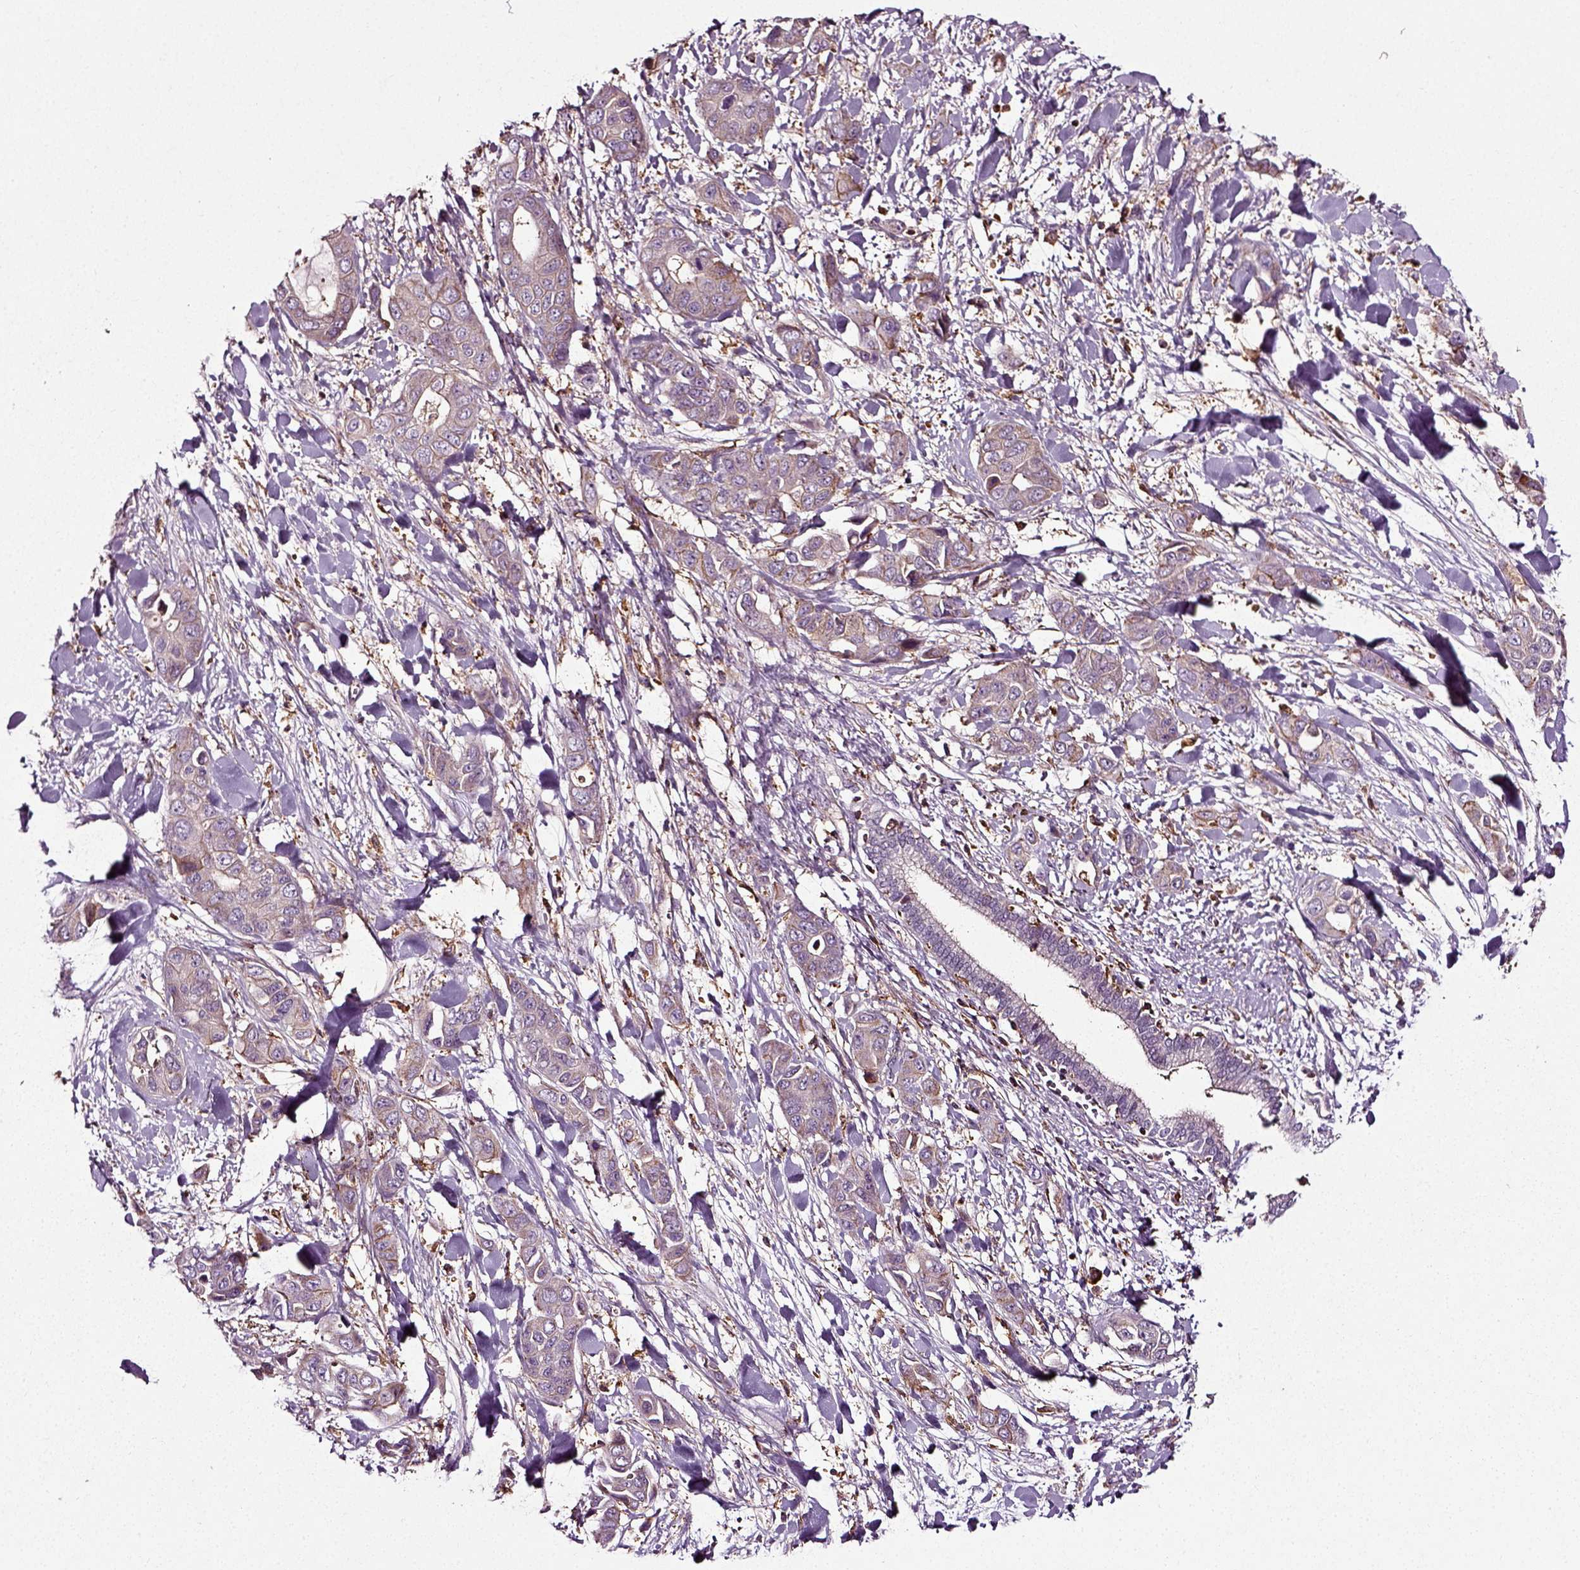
{"staining": {"intensity": "moderate", "quantity": "<25%", "location": "cytoplasmic/membranous"}, "tissue": "liver cancer", "cell_type": "Tumor cells", "image_type": "cancer", "snomed": [{"axis": "morphology", "description": "Cholangiocarcinoma"}, {"axis": "topography", "description": "Liver"}], "caption": "An image showing moderate cytoplasmic/membranous expression in about <25% of tumor cells in liver cancer, as visualized by brown immunohistochemical staining.", "gene": "RHOF", "patient": {"sex": "female", "age": 52}}